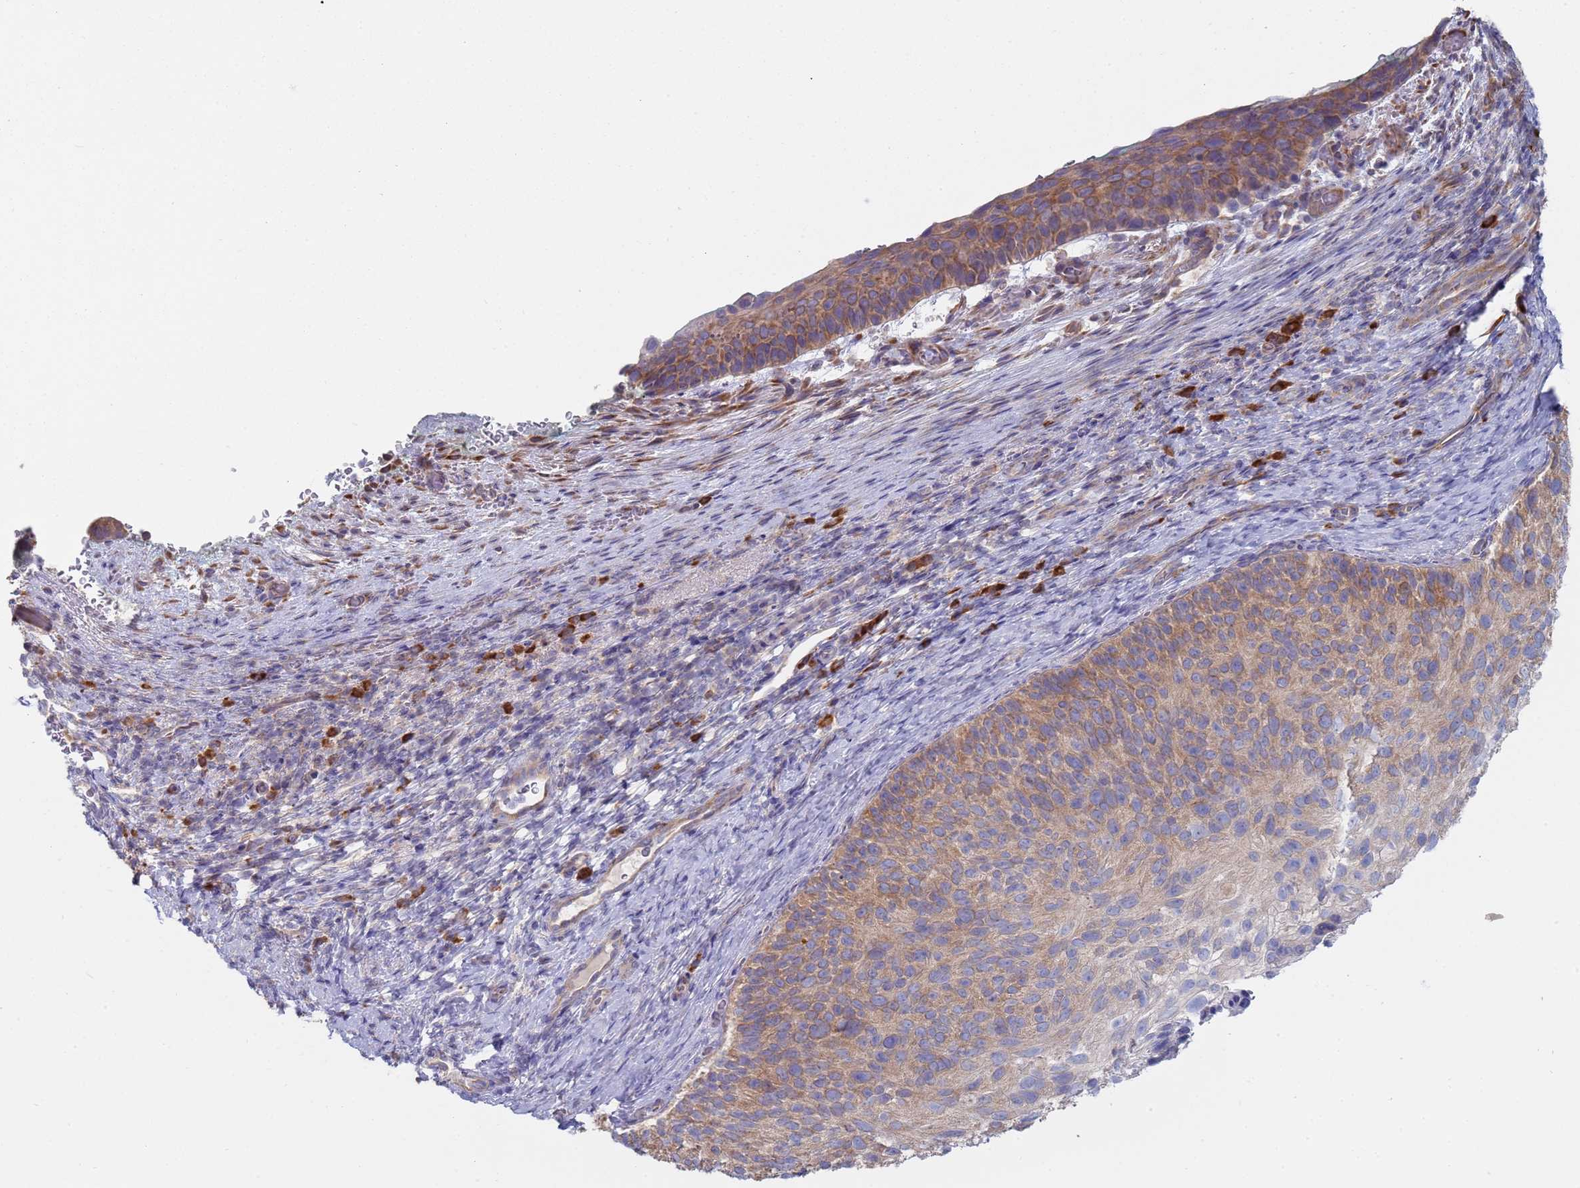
{"staining": {"intensity": "moderate", "quantity": "25%-75%", "location": "cytoplasmic/membranous"}, "tissue": "cervical cancer", "cell_type": "Tumor cells", "image_type": "cancer", "snomed": [{"axis": "morphology", "description": "Squamous cell carcinoma, NOS"}, {"axis": "topography", "description": "Cervix"}], "caption": "This histopathology image displays IHC staining of human cervical cancer (squamous cell carcinoma), with medium moderate cytoplasmic/membranous positivity in approximately 25%-75% of tumor cells.", "gene": "ZNF844", "patient": {"sex": "female", "age": 80}}